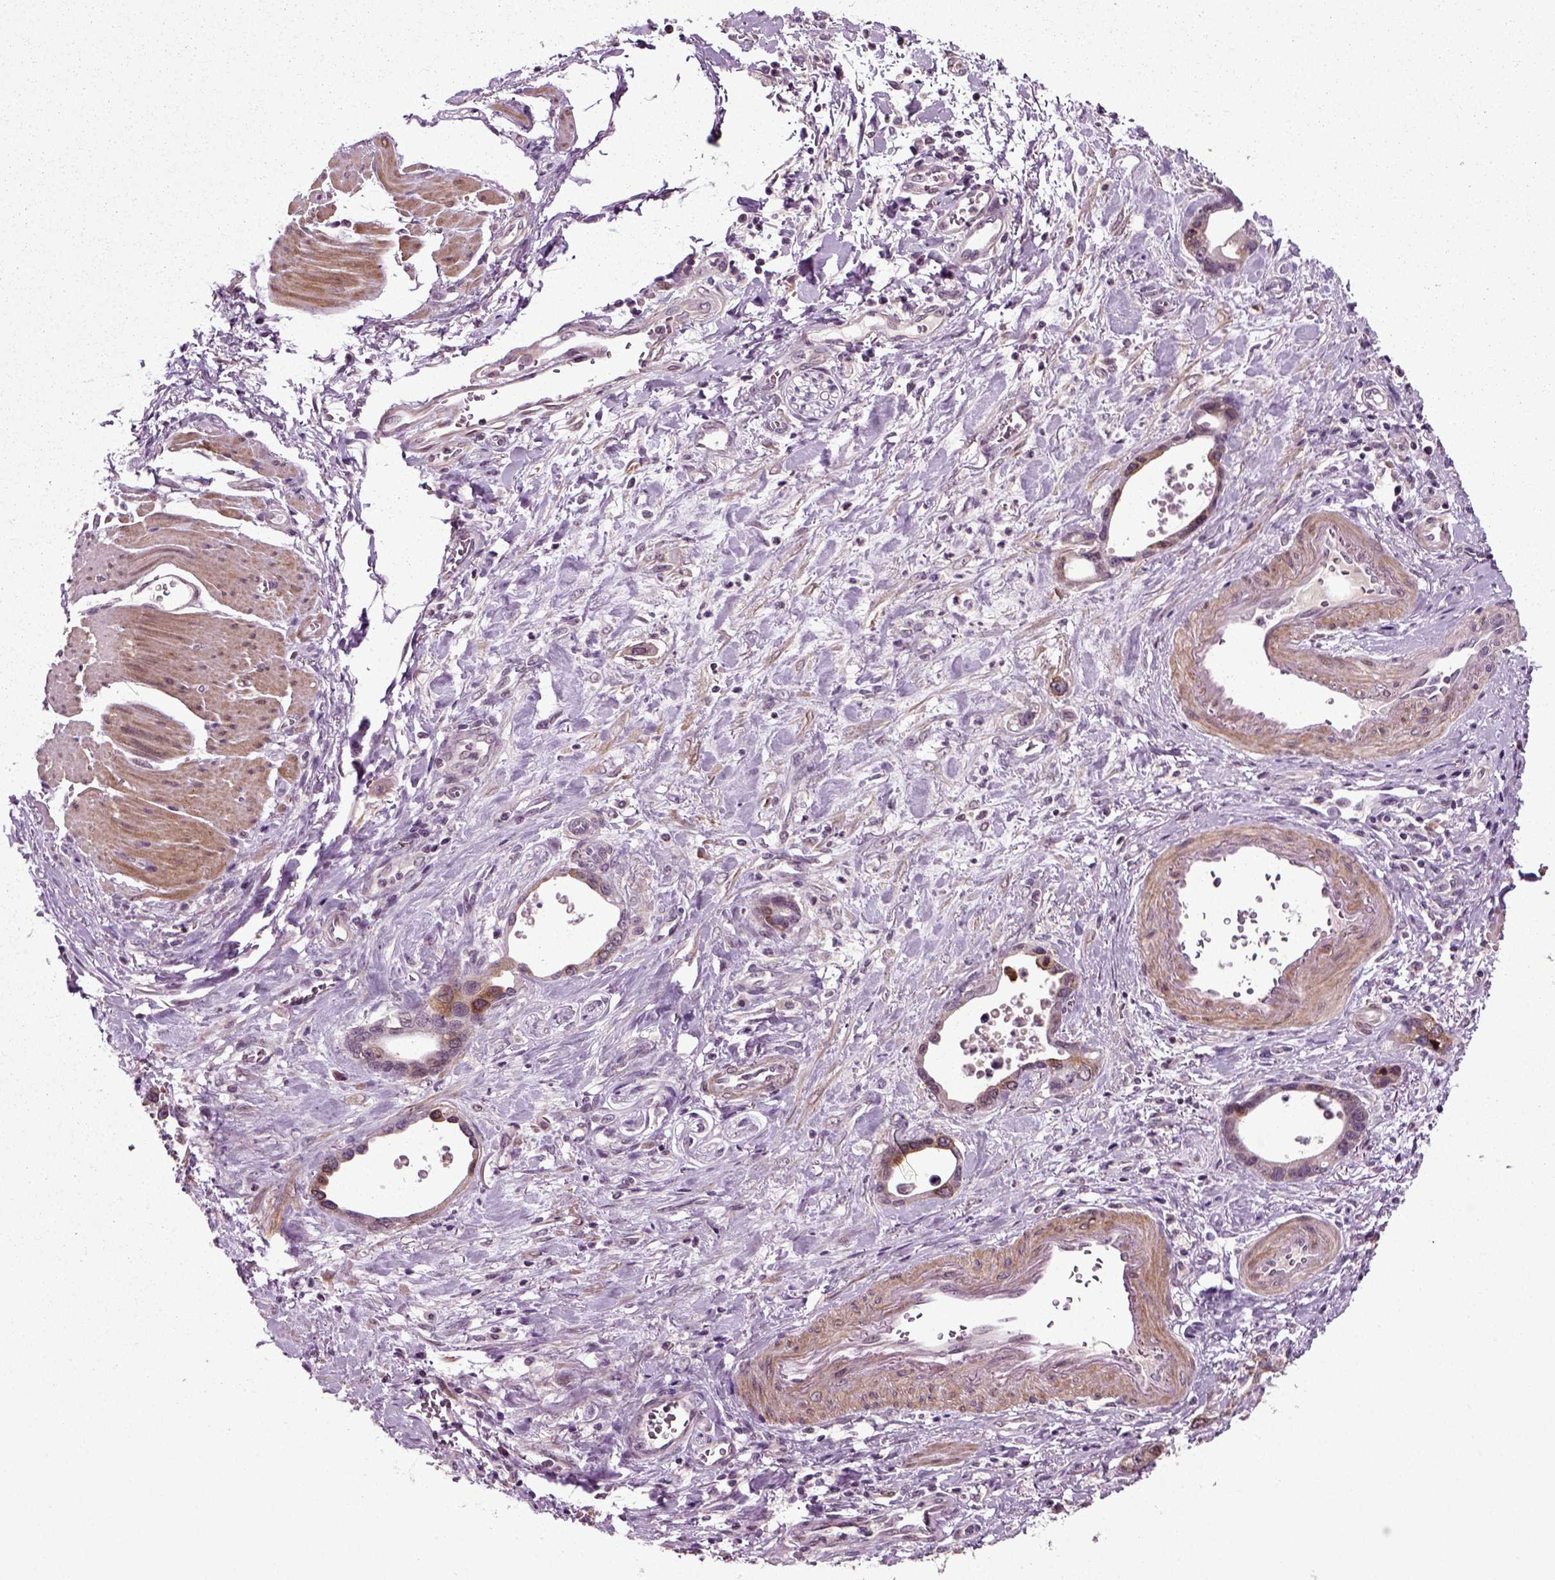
{"staining": {"intensity": "negative", "quantity": "none", "location": "none"}, "tissue": "stomach cancer", "cell_type": "Tumor cells", "image_type": "cancer", "snomed": [{"axis": "morphology", "description": "Normal tissue, NOS"}, {"axis": "morphology", "description": "Adenocarcinoma, NOS"}, {"axis": "topography", "description": "Esophagus"}, {"axis": "topography", "description": "Stomach, upper"}], "caption": "High power microscopy histopathology image of an immunohistochemistry (IHC) photomicrograph of stomach adenocarcinoma, revealing no significant staining in tumor cells.", "gene": "KNSTRN", "patient": {"sex": "male", "age": 74}}